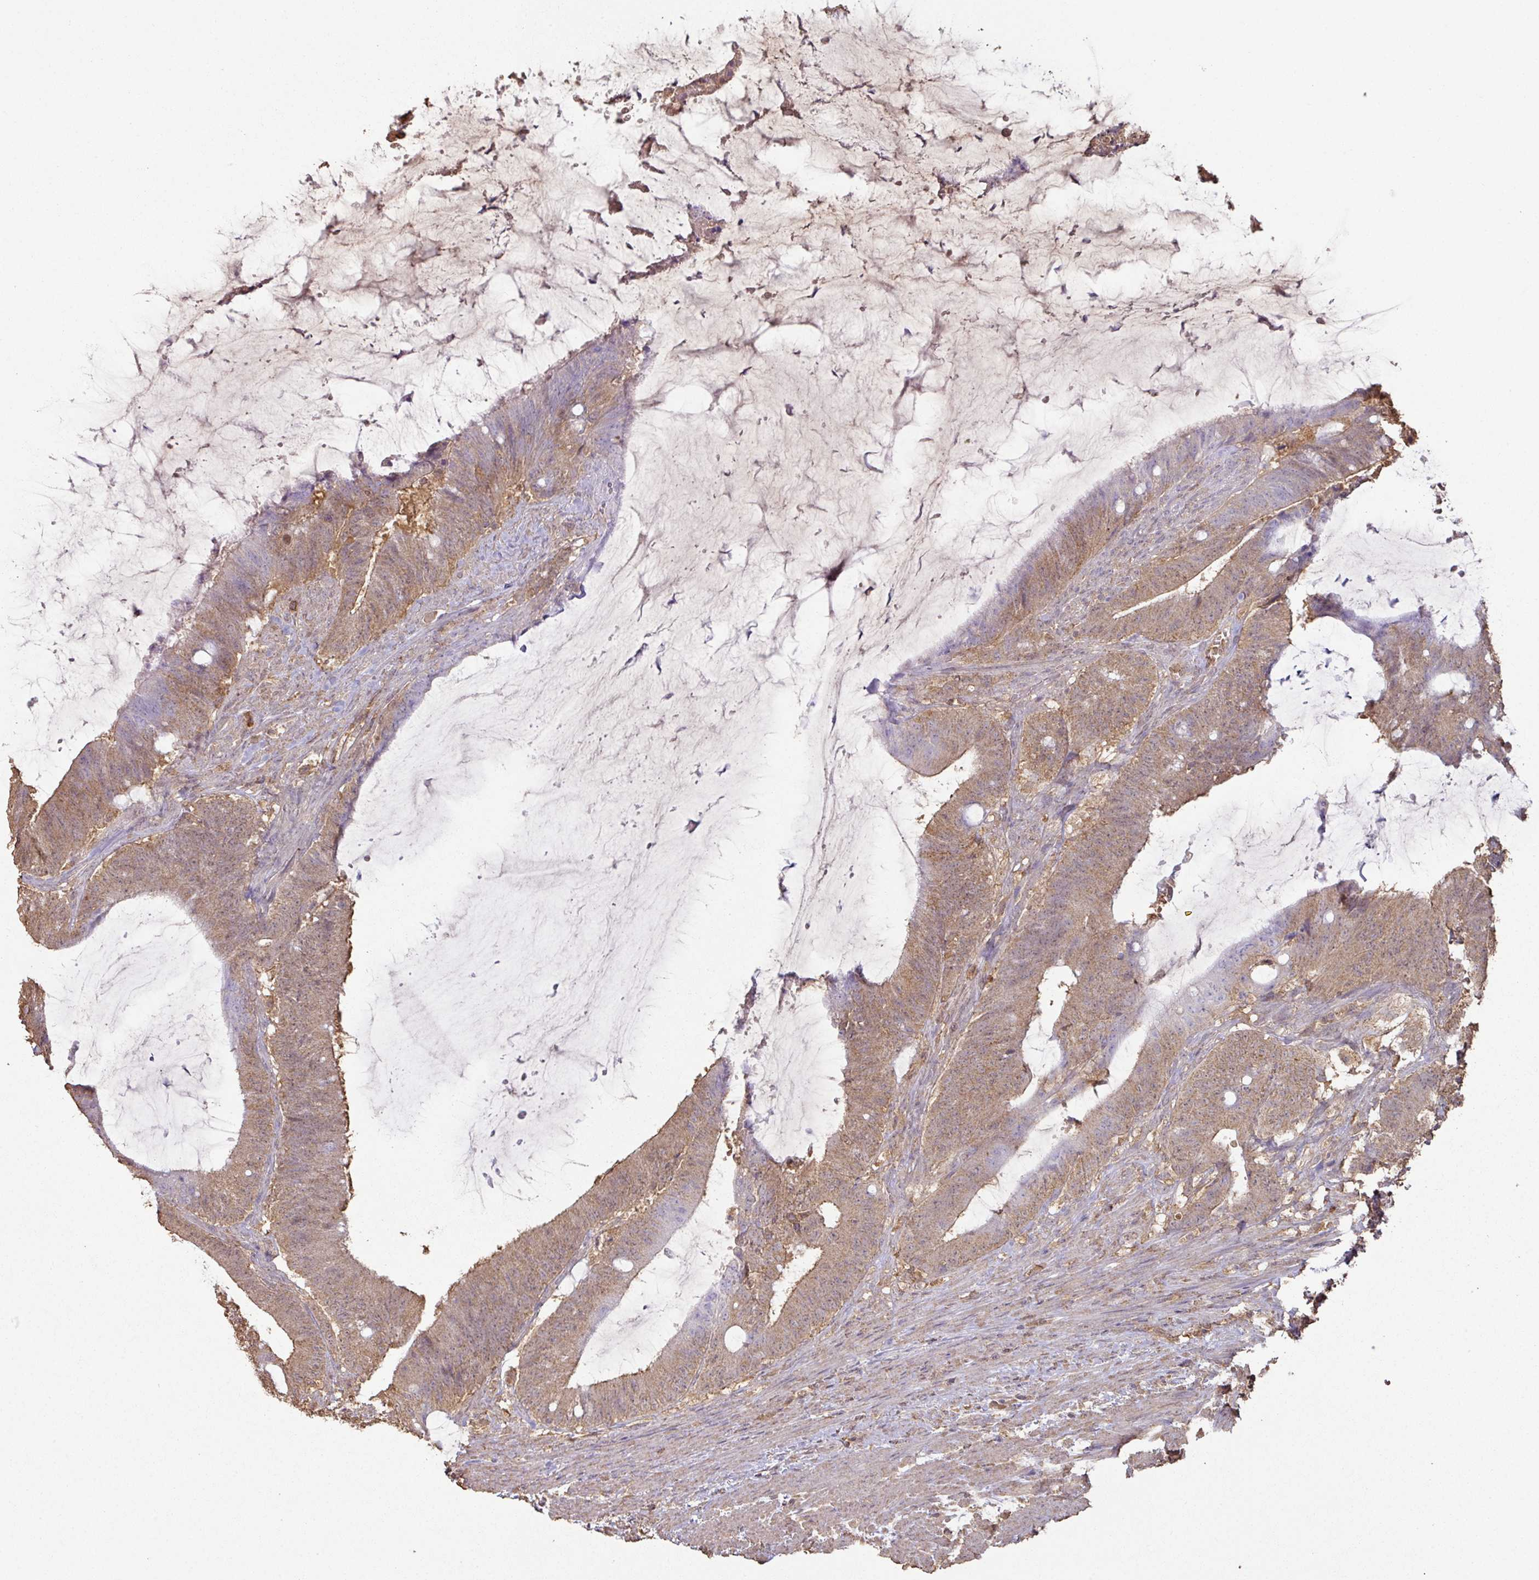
{"staining": {"intensity": "moderate", "quantity": ">75%", "location": "cytoplasmic/membranous"}, "tissue": "colorectal cancer", "cell_type": "Tumor cells", "image_type": "cancer", "snomed": [{"axis": "morphology", "description": "Adenocarcinoma, NOS"}, {"axis": "topography", "description": "Colon"}], "caption": "A brown stain labels moderate cytoplasmic/membranous positivity of a protein in human colorectal cancer tumor cells. The staining is performed using DAB brown chromogen to label protein expression. The nuclei are counter-stained blue using hematoxylin.", "gene": "ATAT1", "patient": {"sex": "female", "age": 43}}